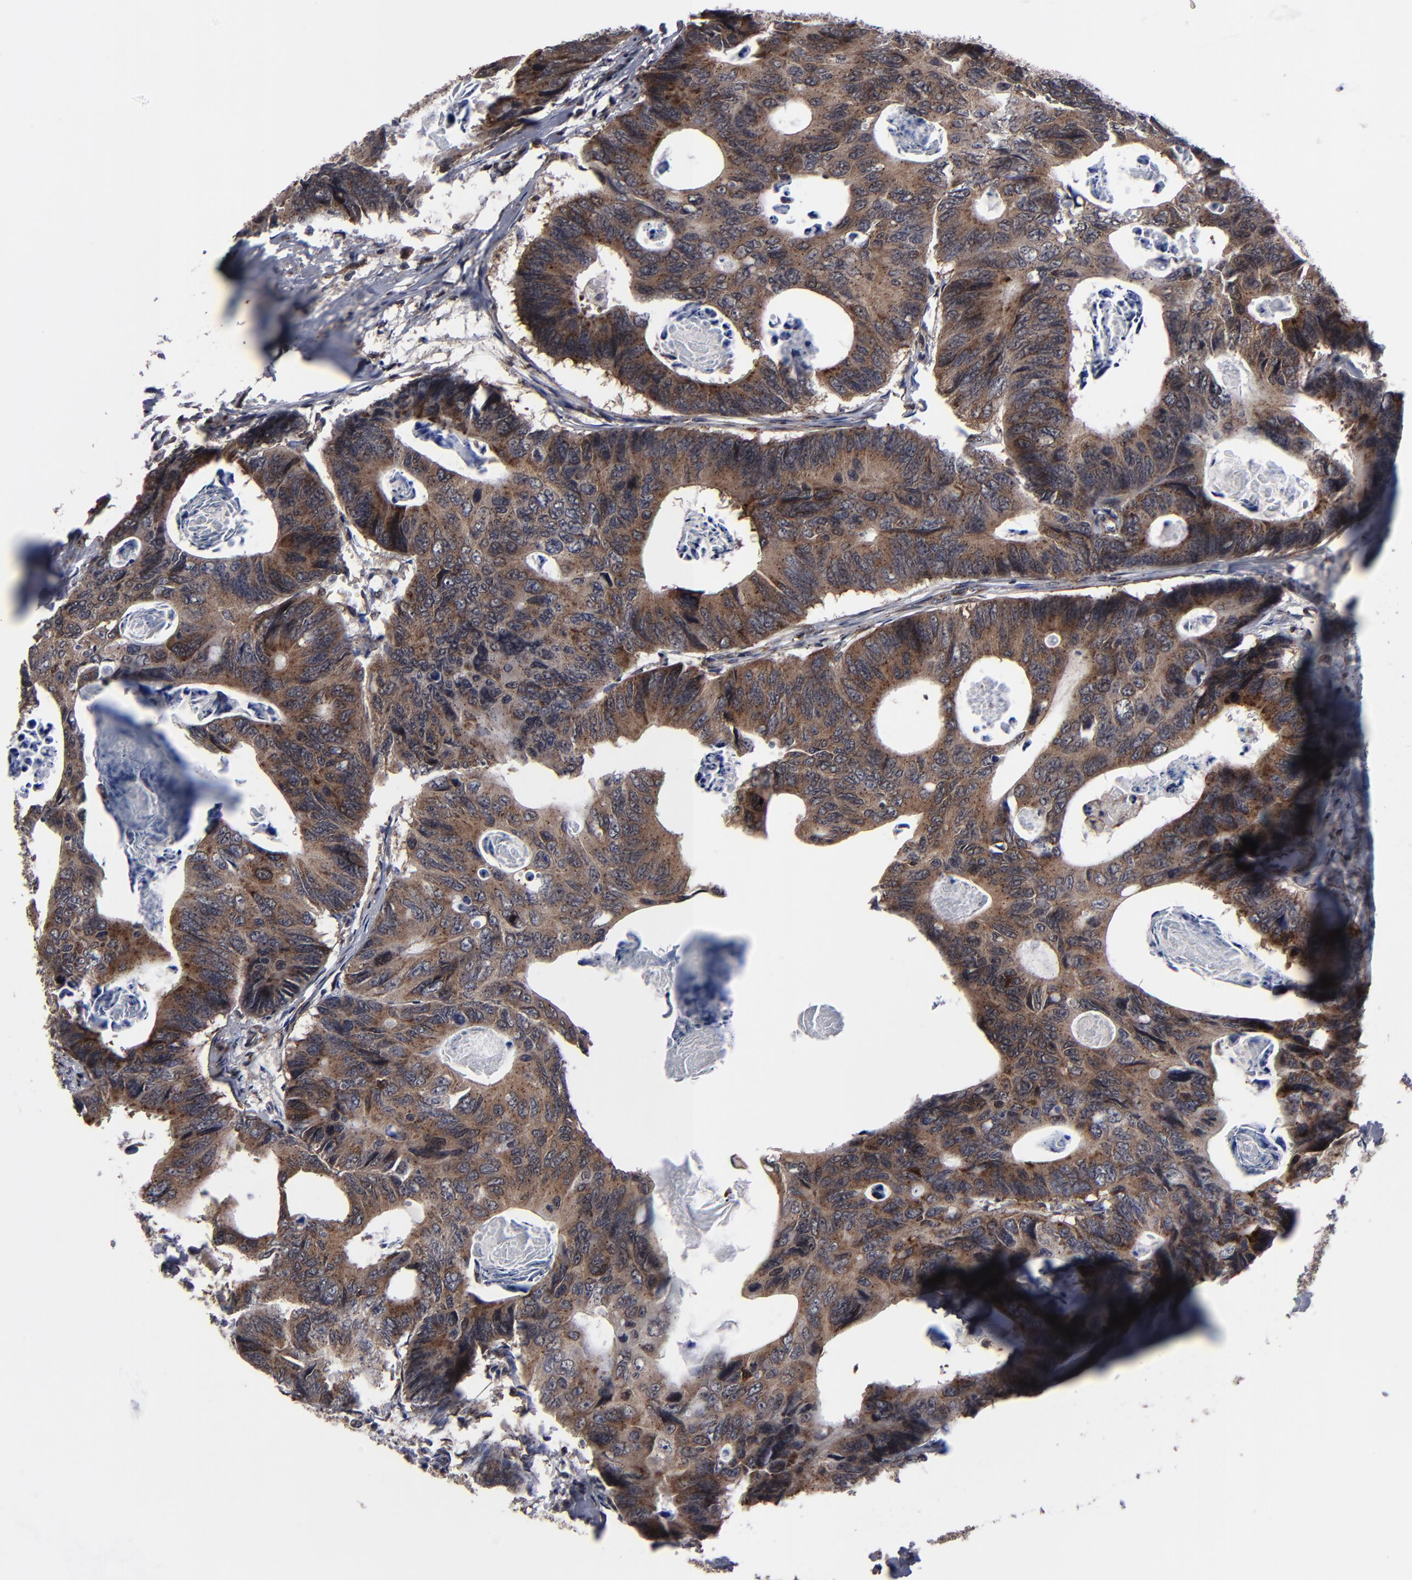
{"staining": {"intensity": "strong", "quantity": ">75%", "location": "cytoplasmic/membranous,nuclear"}, "tissue": "colorectal cancer", "cell_type": "Tumor cells", "image_type": "cancer", "snomed": [{"axis": "morphology", "description": "Adenocarcinoma, NOS"}, {"axis": "topography", "description": "Colon"}], "caption": "Tumor cells demonstrate high levels of strong cytoplasmic/membranous and nuclear expression in about >75% of cells in colorectal adenocarcinoma.", "gene": "KIAA2026", "patient": {"sex": "female", "age": 55}}